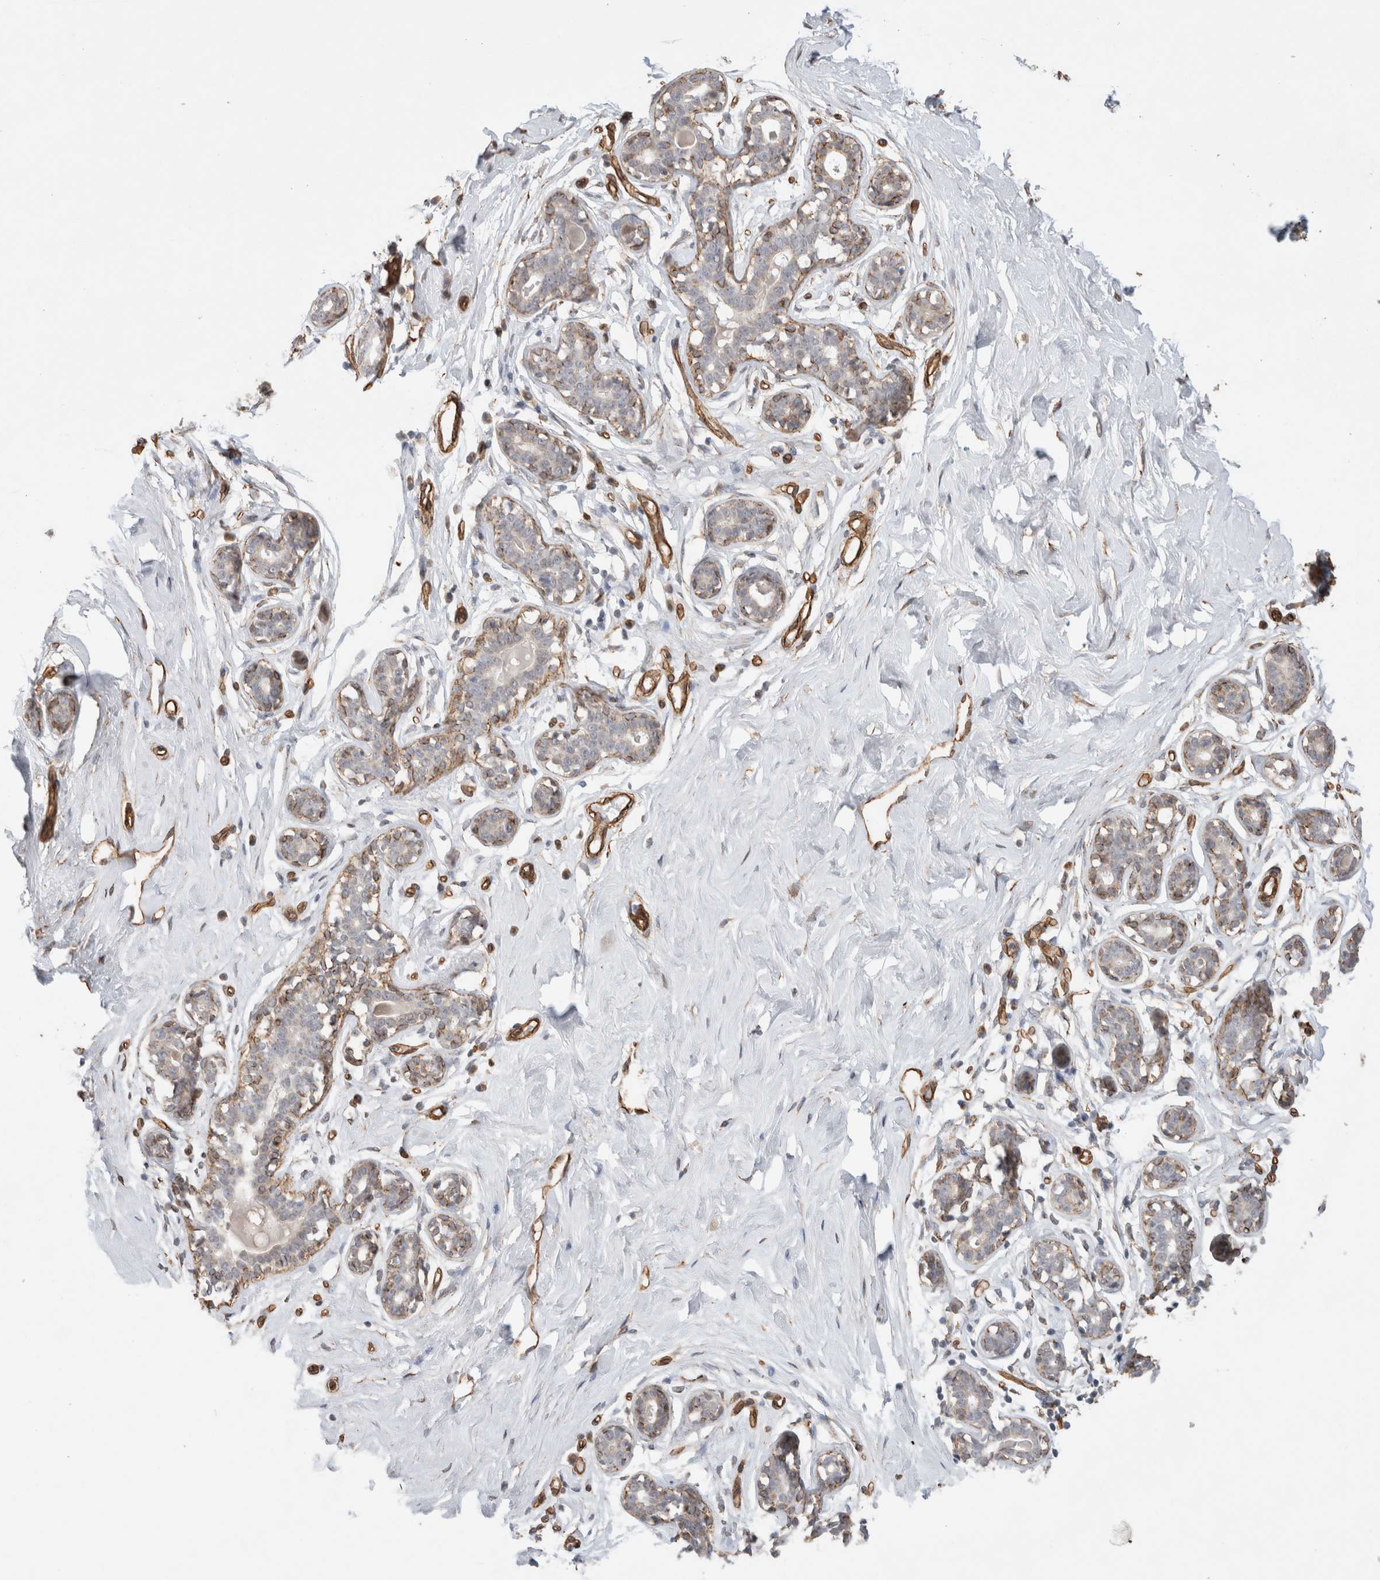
{"staining": {"intensity": "moderate", "quantity": ">75%", "location": "cytoplasmic/membranous"}, "tissue": "breast", "cell_type": "Adipocytes", "image_type": "normal", "snomed": [{"axis": "morphology", "description": "Normal tissue, NOS"}, {"axis": "topography", "description": "Breast"}], "caption": "Protein expression by IHC displays moderate cytoplasmic/membranous staining in about >75% of adipocytes in unremarkable breast.", "gene": "CAAP1", "patient": {"sex": "female", "age": 23}}